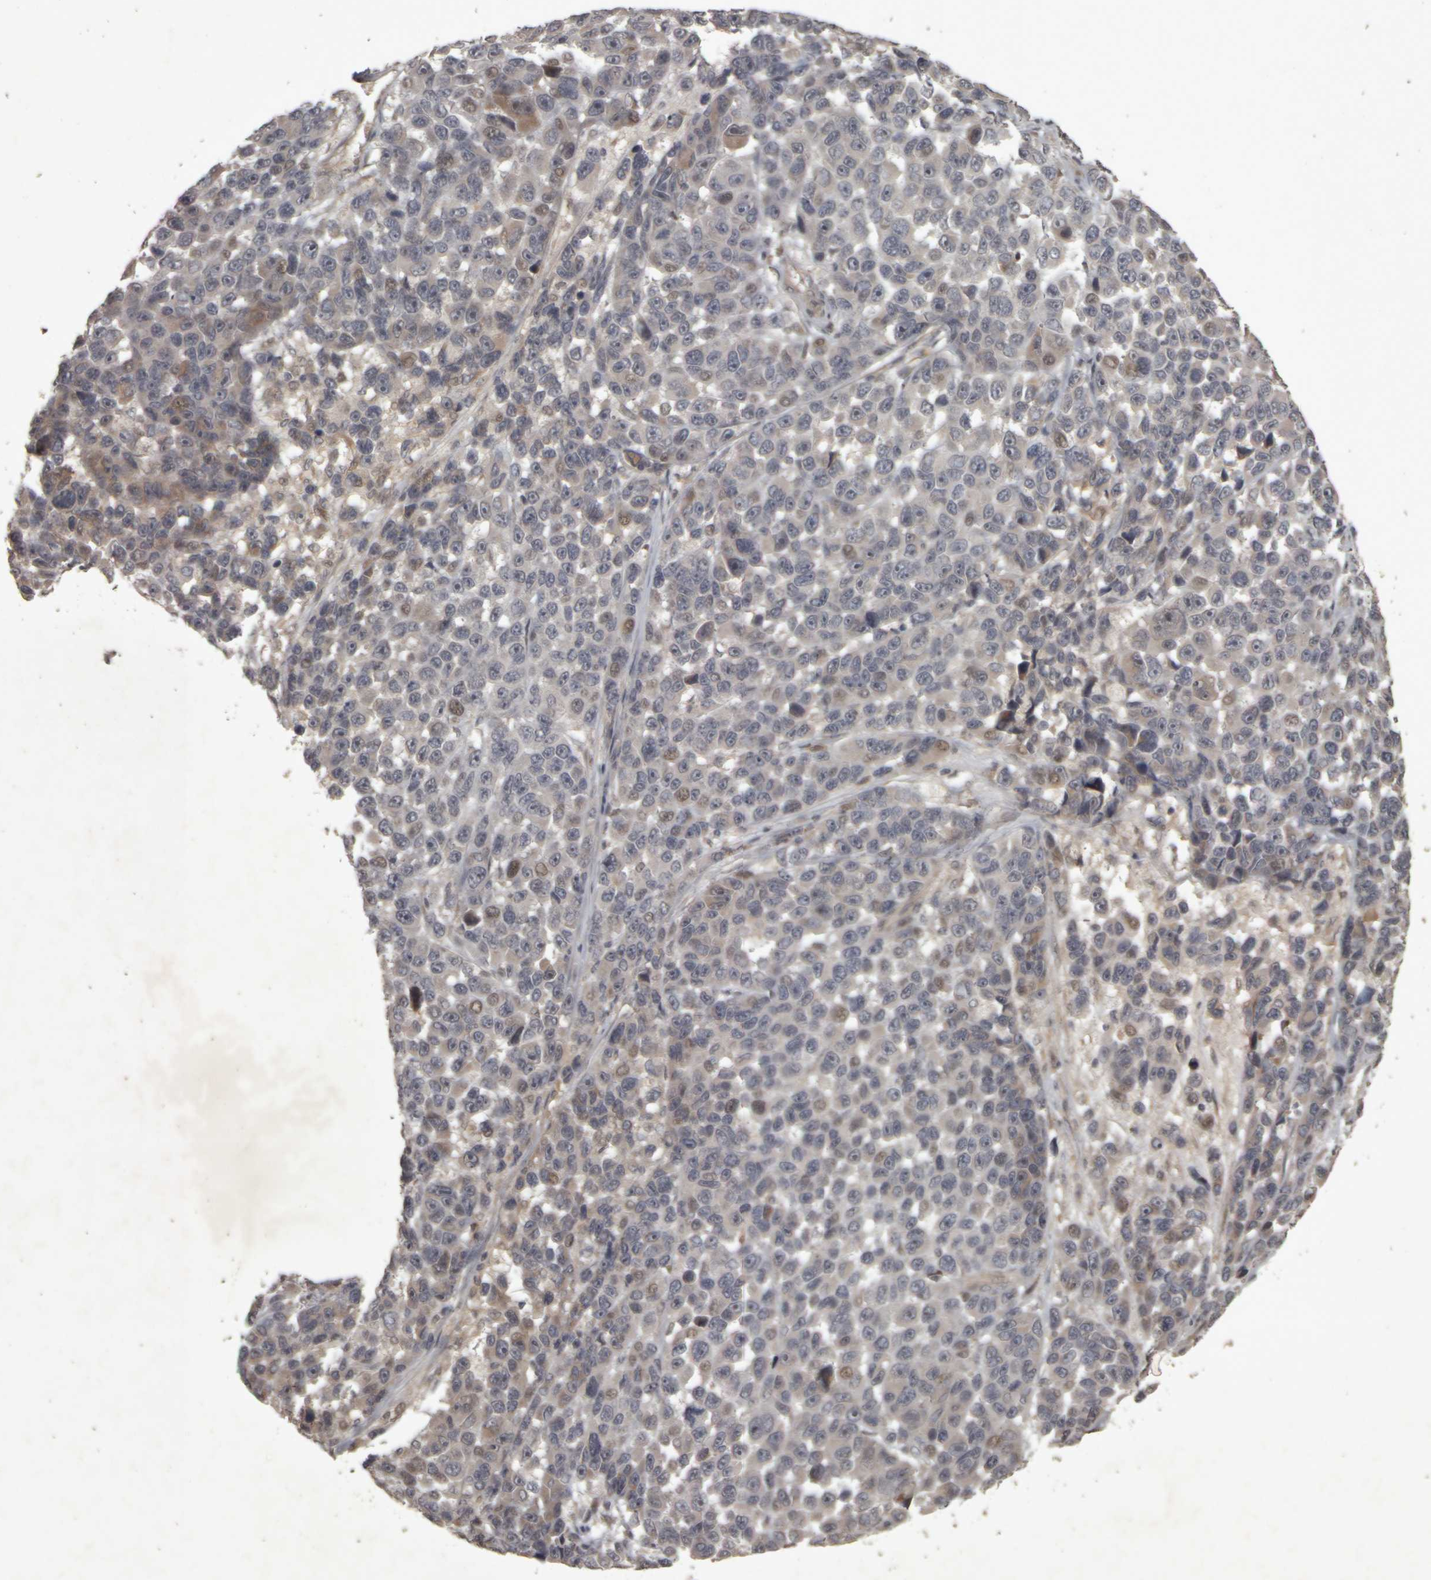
{"staining": {"intensity": "moderate", "quantity": "<25%", "location": "nuclear"}, "tissue": "melanoma", "cell_type": "Tumor cells", "image_type": "cancer", "snomed": [{"axis": "morphology", "description": "Malignant melanoma, NOS"}, {"axis": "topography", "description": "Skin"}], "caption": "Immunohistochemical staining of human malignant melanoma demonstrates moderate nuclear protein staining in approximately <25% of tumor cells.", "gene": "ACO1", "patient": {"sex": "male", "age": 53}}